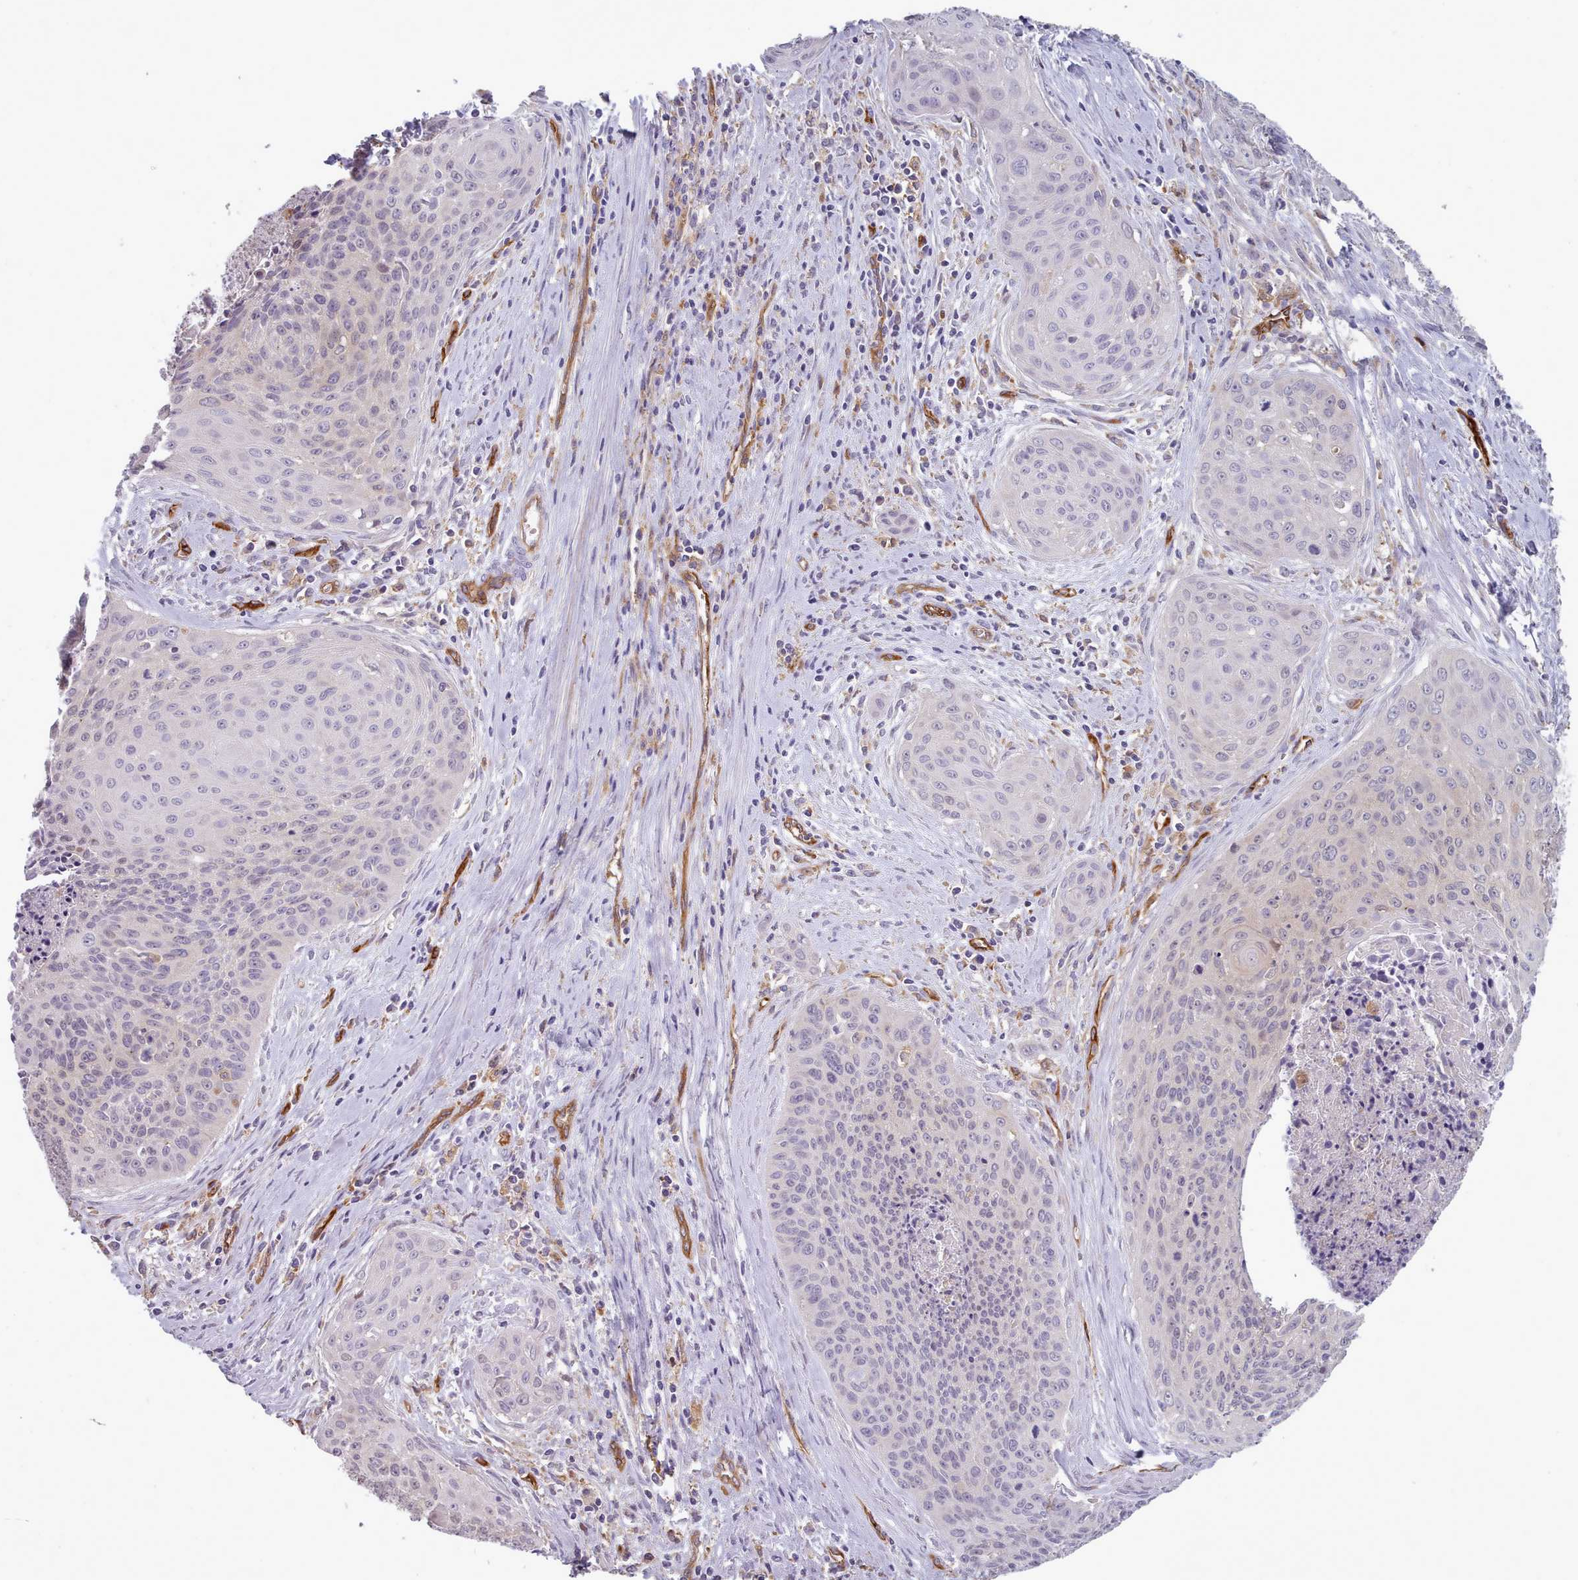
{"staining": {"intensity": "negative", "quantity": "none", "location": "none"}, "tissue": "cervical cancer", "cell_type": "Tumor cells", "image_type": "cancer", "snomed": [{"axis": "morphology", "description": "Squamous cell carcinoma, NOS"}, {"axis": "topography", "description": "Cervix"}], "caption": "The histopathology image demonstrates no staining of tumor cells in cervical cancer.", "gene": "CD300LF", "patient": {"sex": "female", "age": 55}}